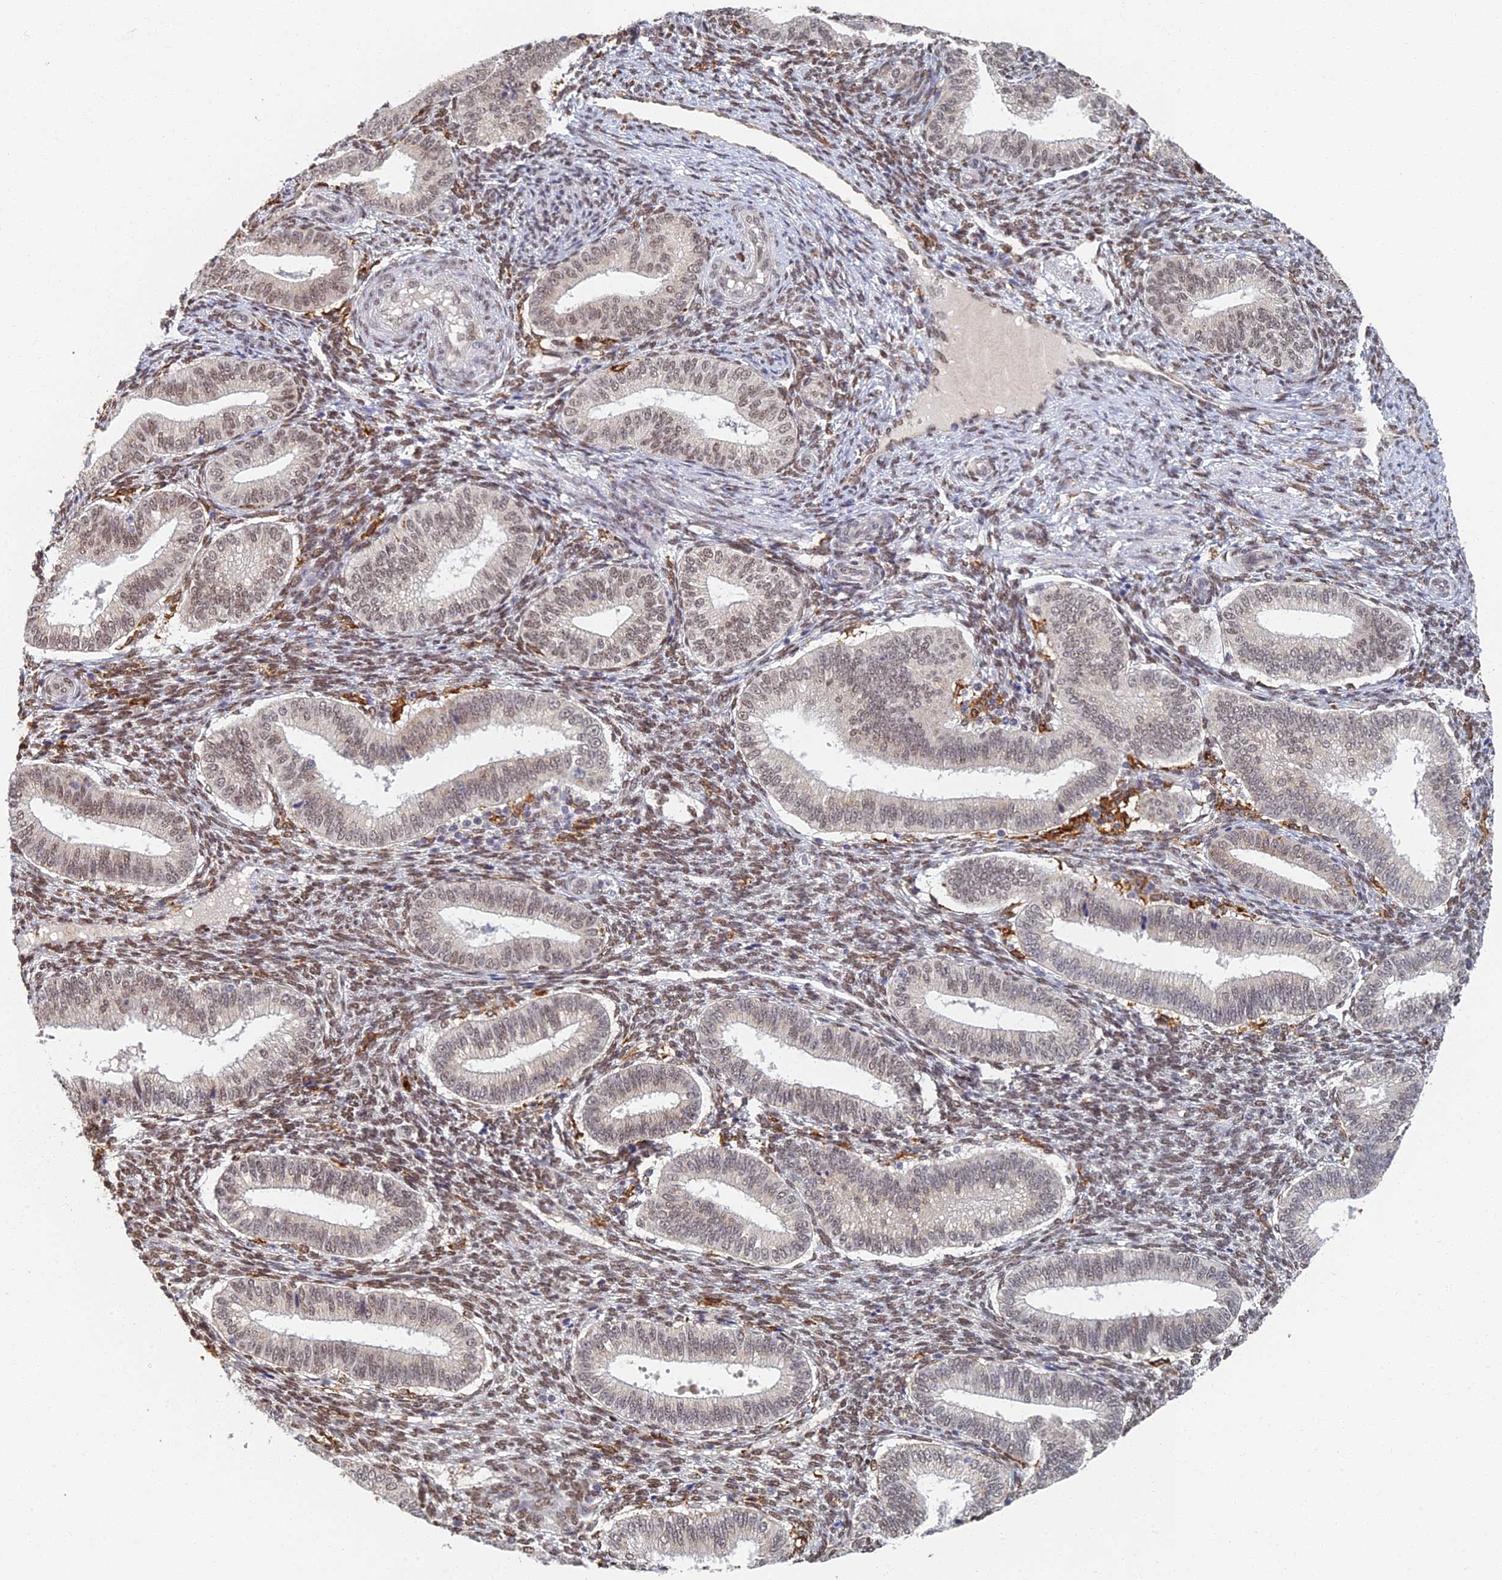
{"staining": {"intensity": "moderate", "quantity": ">75%", "location": "nuclear"}, "tissue": "endometrium", "cell_type": "Cells in endometrial stroma", "image_type": "normal", "snomed": [{"axis": "morphology", "description": "Normal tissue, NOS"}, {"axis": "topography", "description": "Endometrium"}], "caption": "Immunohistochemistry (IHC) (DAB (3,3'-diaminobenzidine)) staining of normal endometrium displays moderate nuclear protein staining in approximately >75% of cells in endometrial stroma.", "gene": "GPATCH1", "patient": {"sex": "female", "age": 39}}